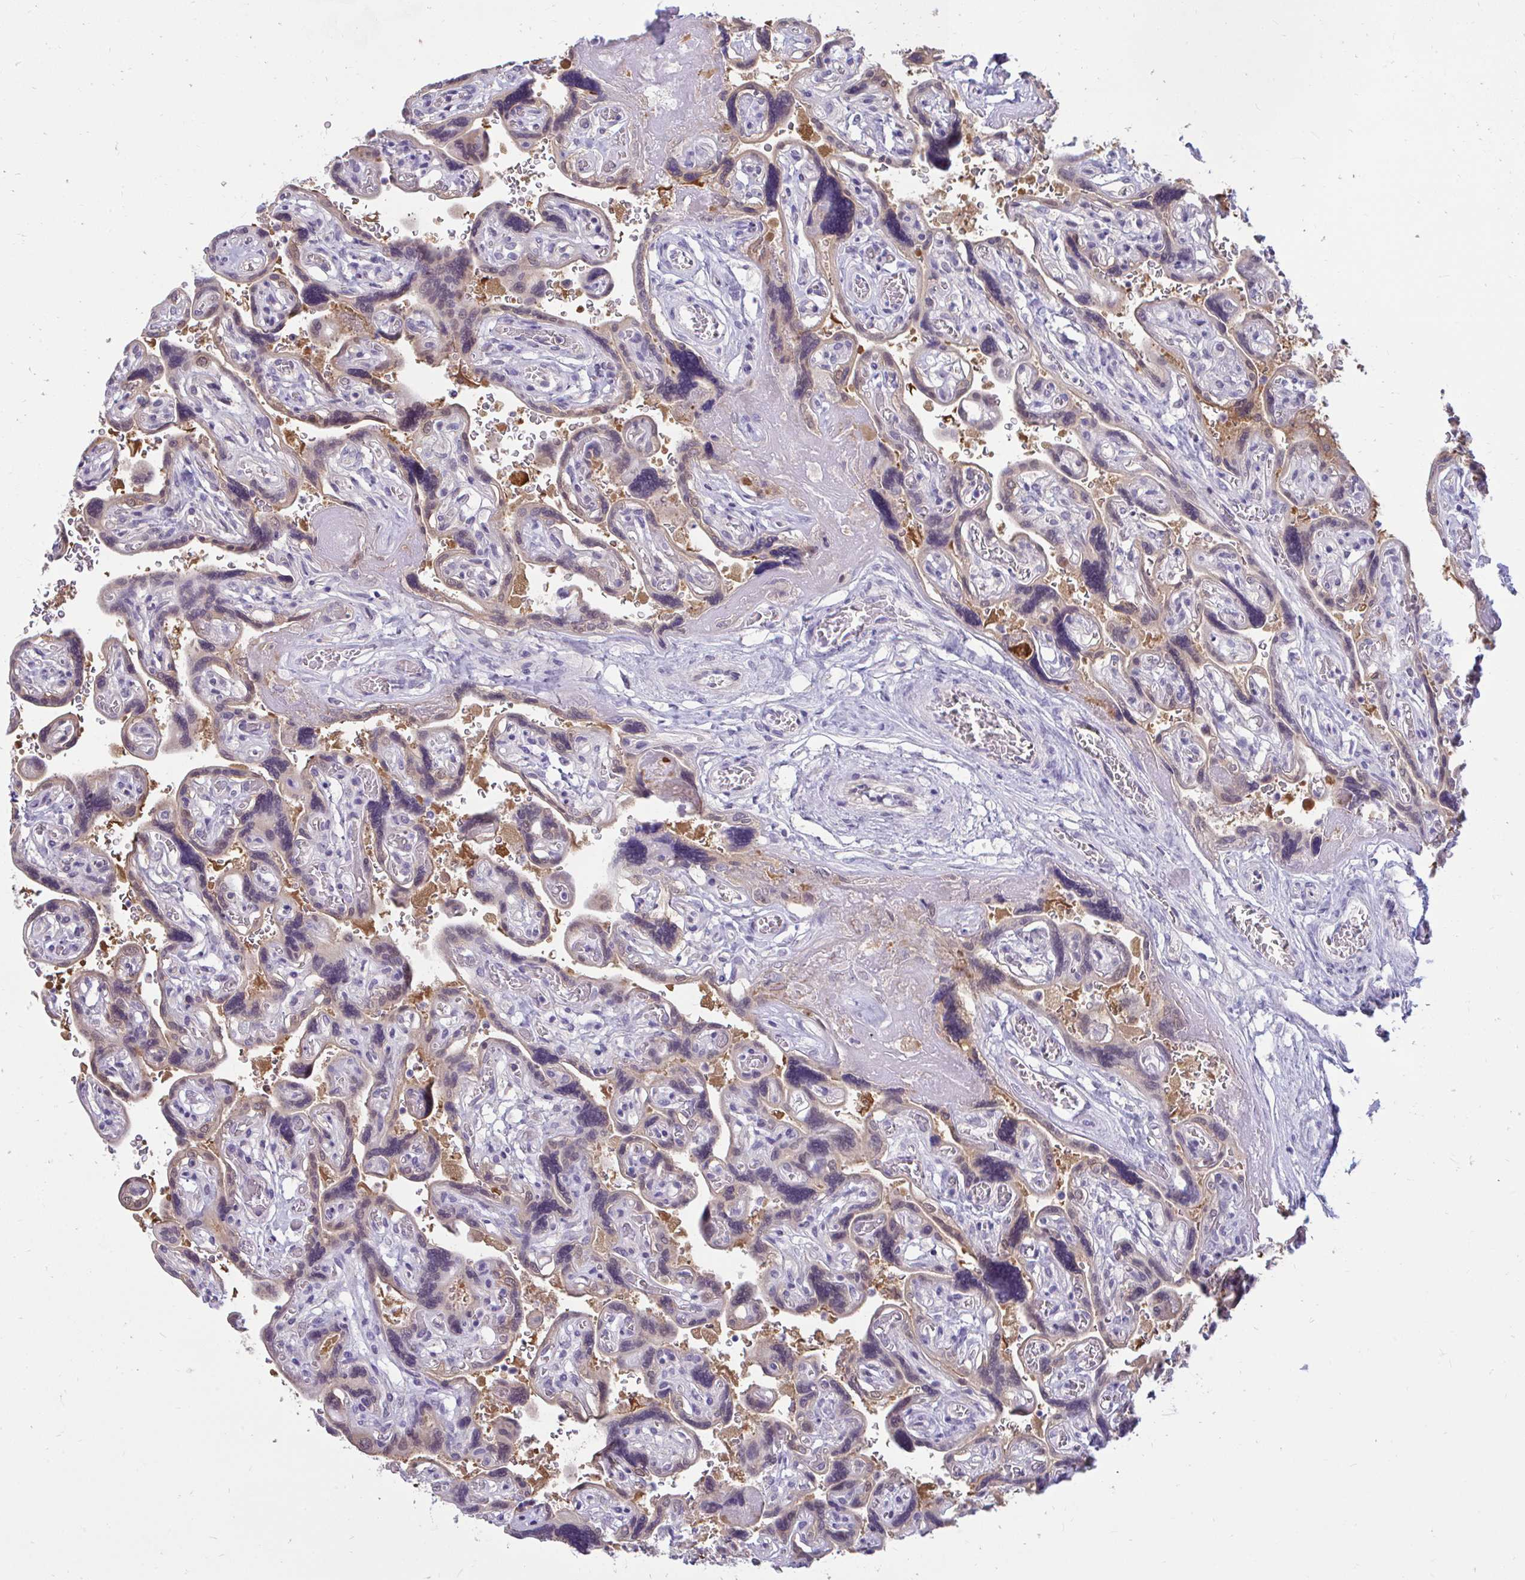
{"staining": {"intensity": "weak", "quantity": "25%-75%", "location": "nuclear"}, "tissue": "placenta", "cell_type": "Decidual cells", "image_type": "normal", "snomed": [{"axis": "morphology", "description": "Normal tissue, NOS"}, {"axis": "topography", "description": "Placenta"}], "caption": "This photomicrograph exhibits immunohistochemistry staining of normal human placenta, with low weak nuclear expression in approximately 25%-75% of decidual cells.", "gene": "CSE1L", "patient": {"sex": "female", "age": 32}}